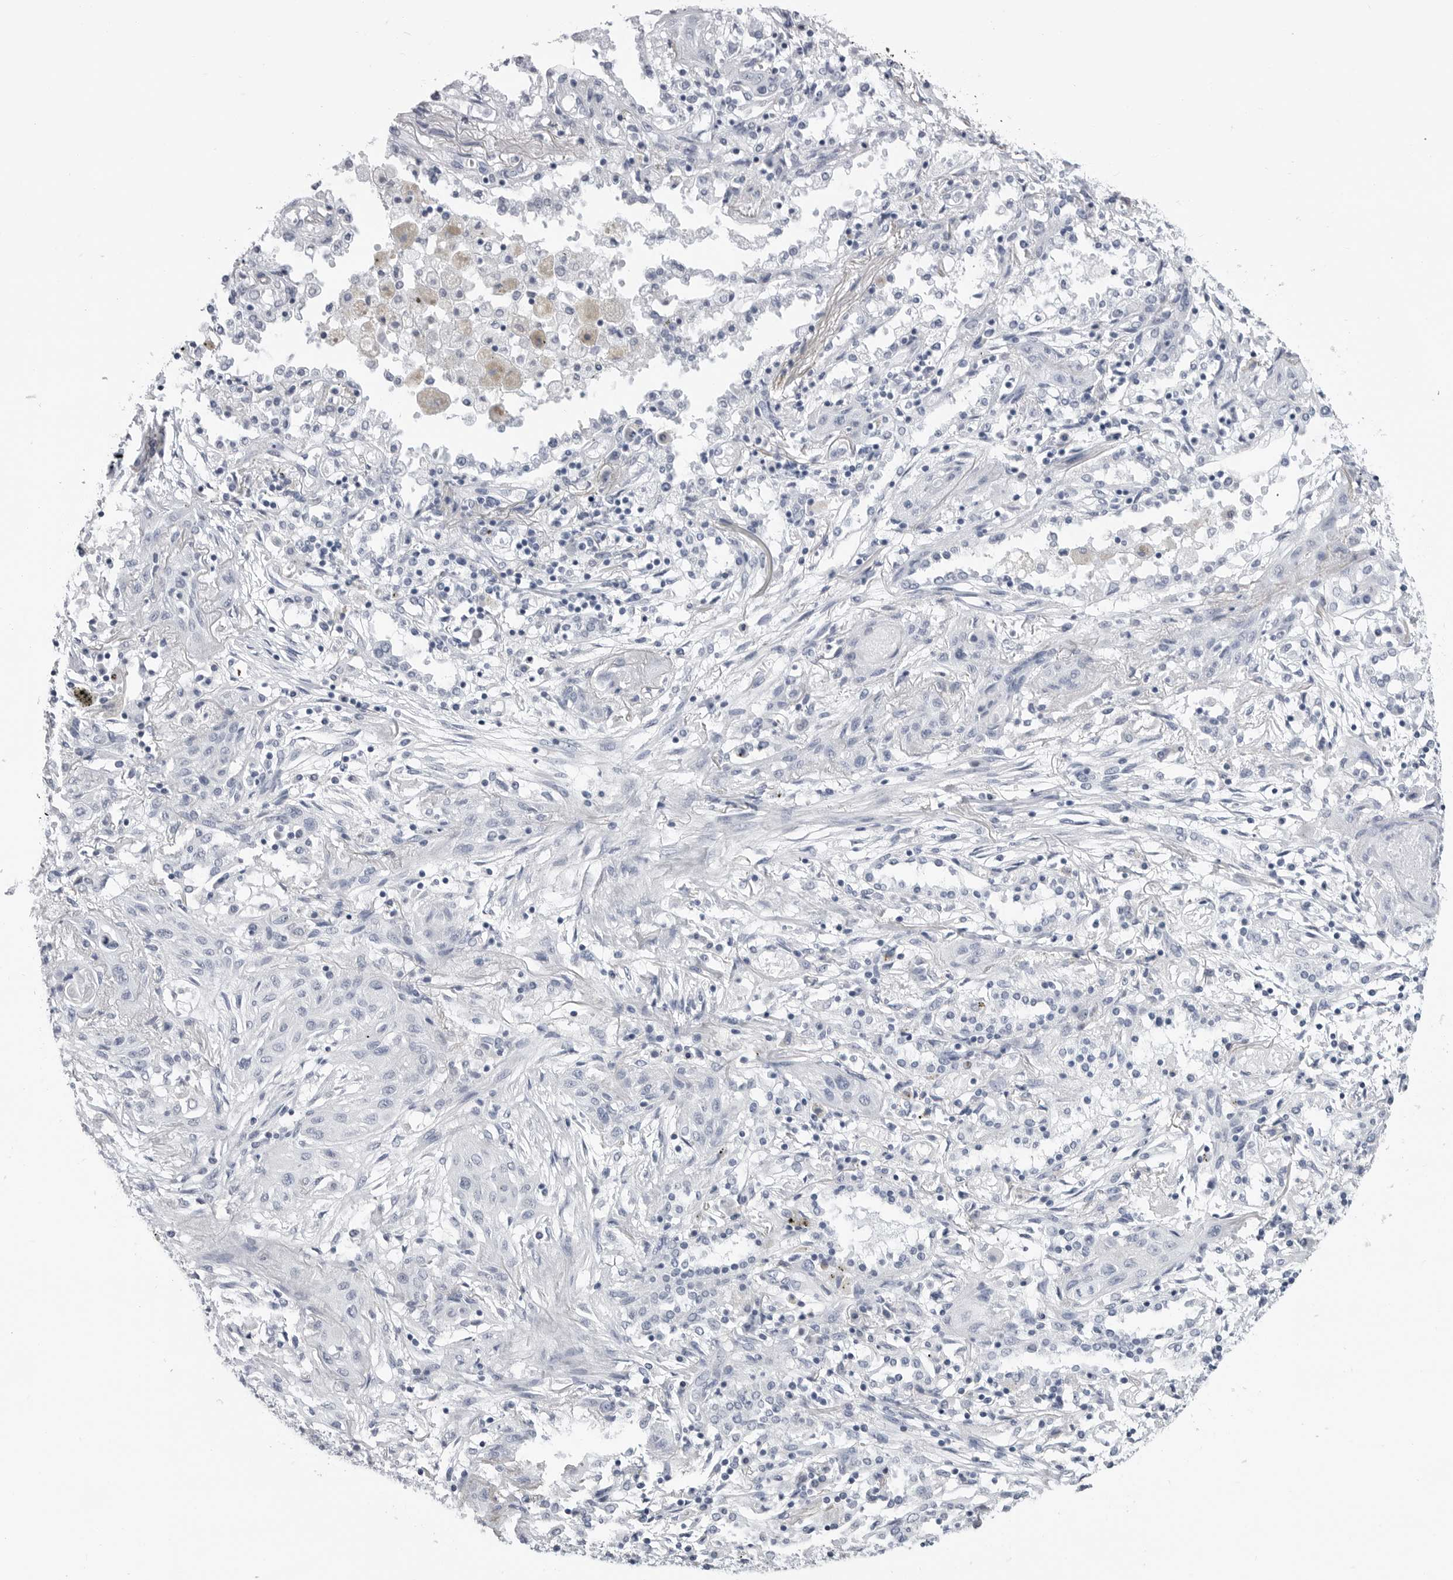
{"staining": {"intensity": "negative", "quantity": "none", "location": "none"}, "tissue": "lung cancer", "cell_type": "Tumor cells", "image_type": "cancer", "snomed": [{"axis": "morphology", "description": "Squamous cell carcinoma, NOS"}, {"axis": "topography", "description": "Lung"}], "caption": "The micrograph displays no staining of tumor cells in lung cancer (squamous cell carcinoma).", "gene": "PGA3", "patient": {"sex": "female", "age": 47}}